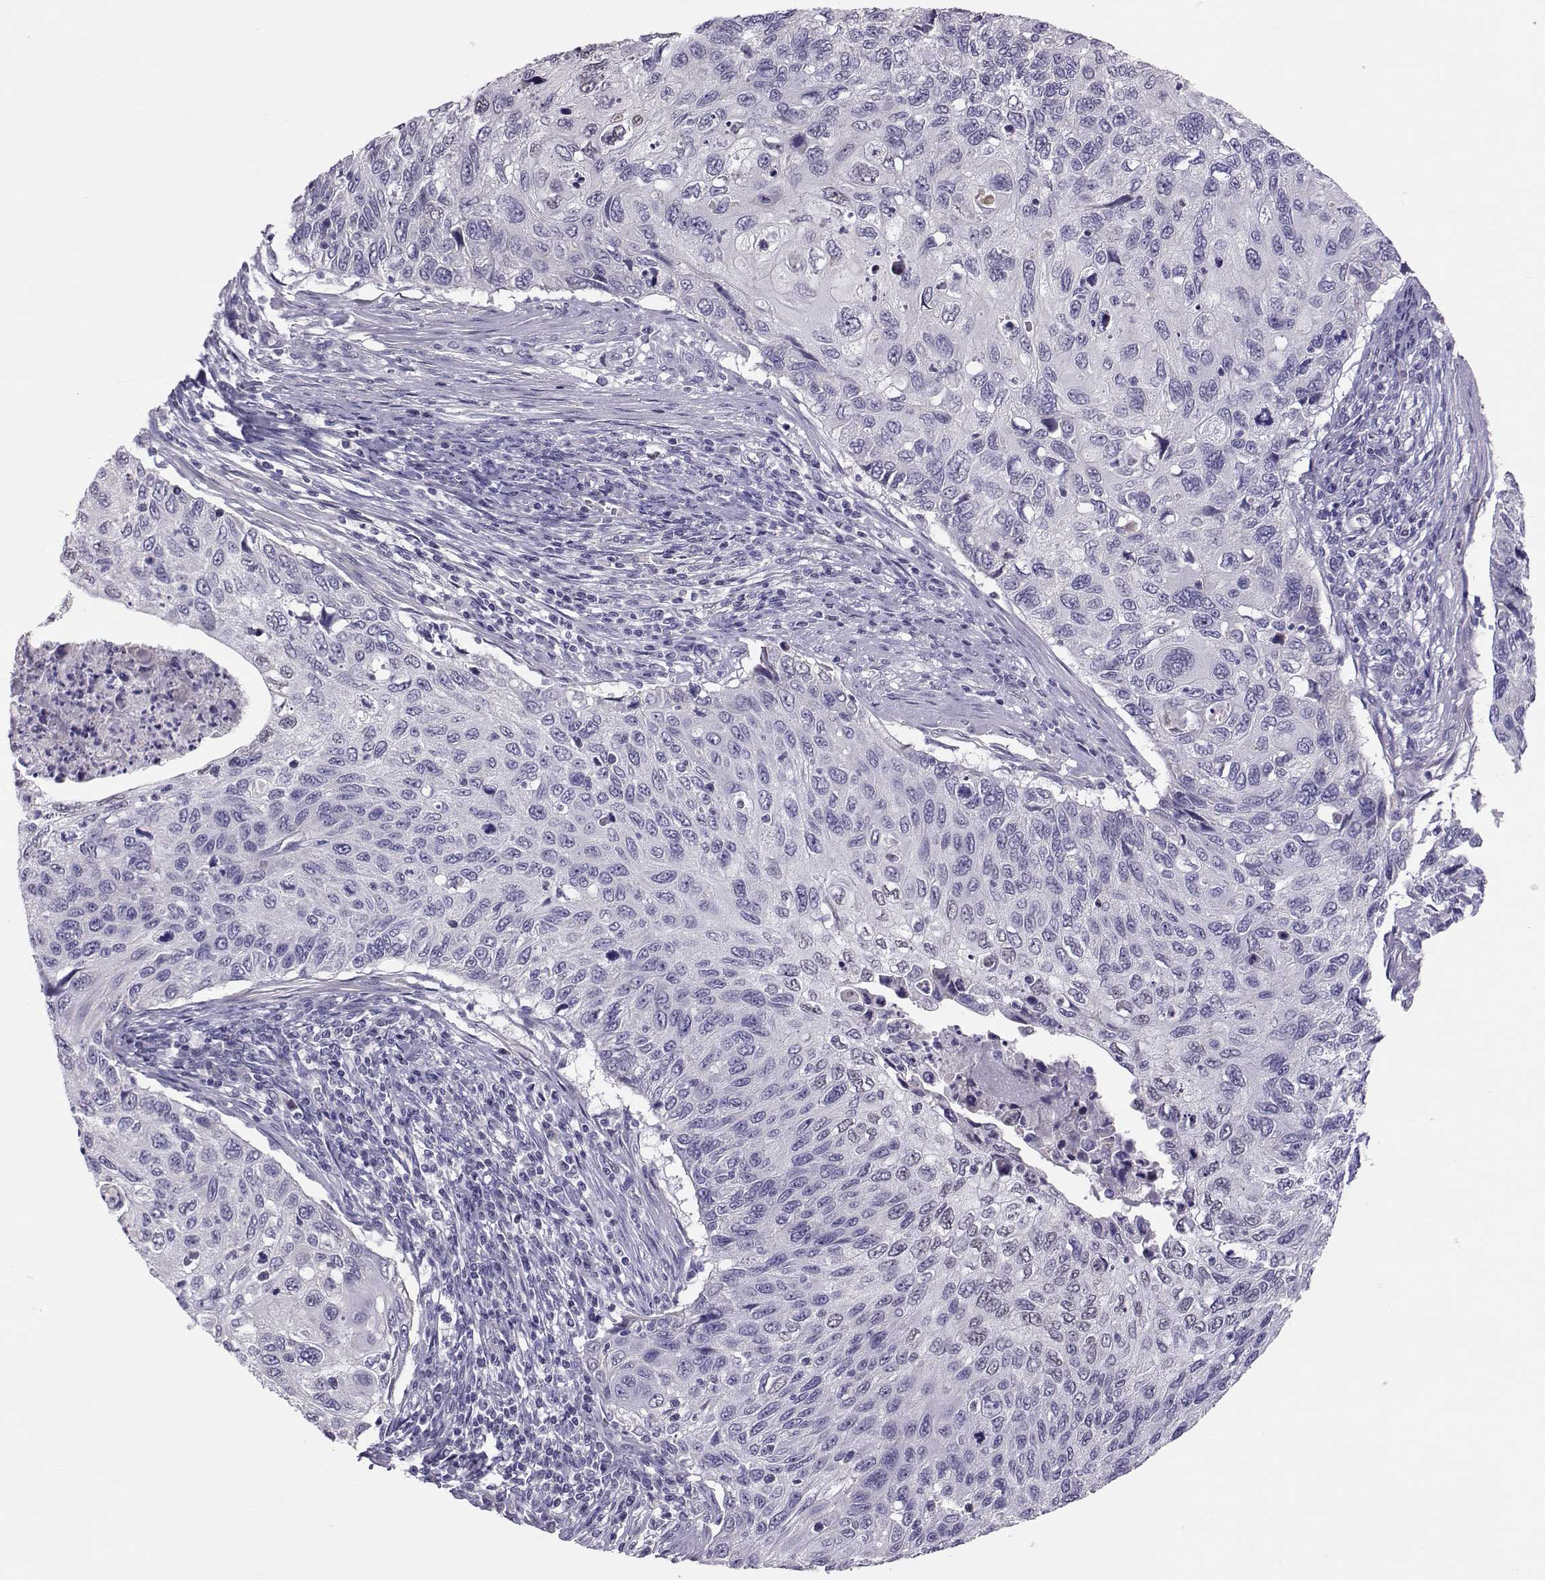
{"staining": {"intensity": "negative", "quantity": "none", "location": "none"}, "tissue": "cervical cancer", "cell_type": "Tumor cells", "image_type": "cancer", "snomed": [{"axis": "morphology", "description": "Squamous cell carcinoma, NOS"}, {"axis": "topography", "description": "Cervix"}], "caption": "Protein analysis of squamous cell carcinoma (cervical) reveals no significant expression in tumor cells. (DAB (3,3'-diaminobenzidine) immunohistochemistry (IHC) visualized using brightfield microscopy, high magnification).", "gene": "DNAAF1", "patient": {"sex": "female", "age": 70}}